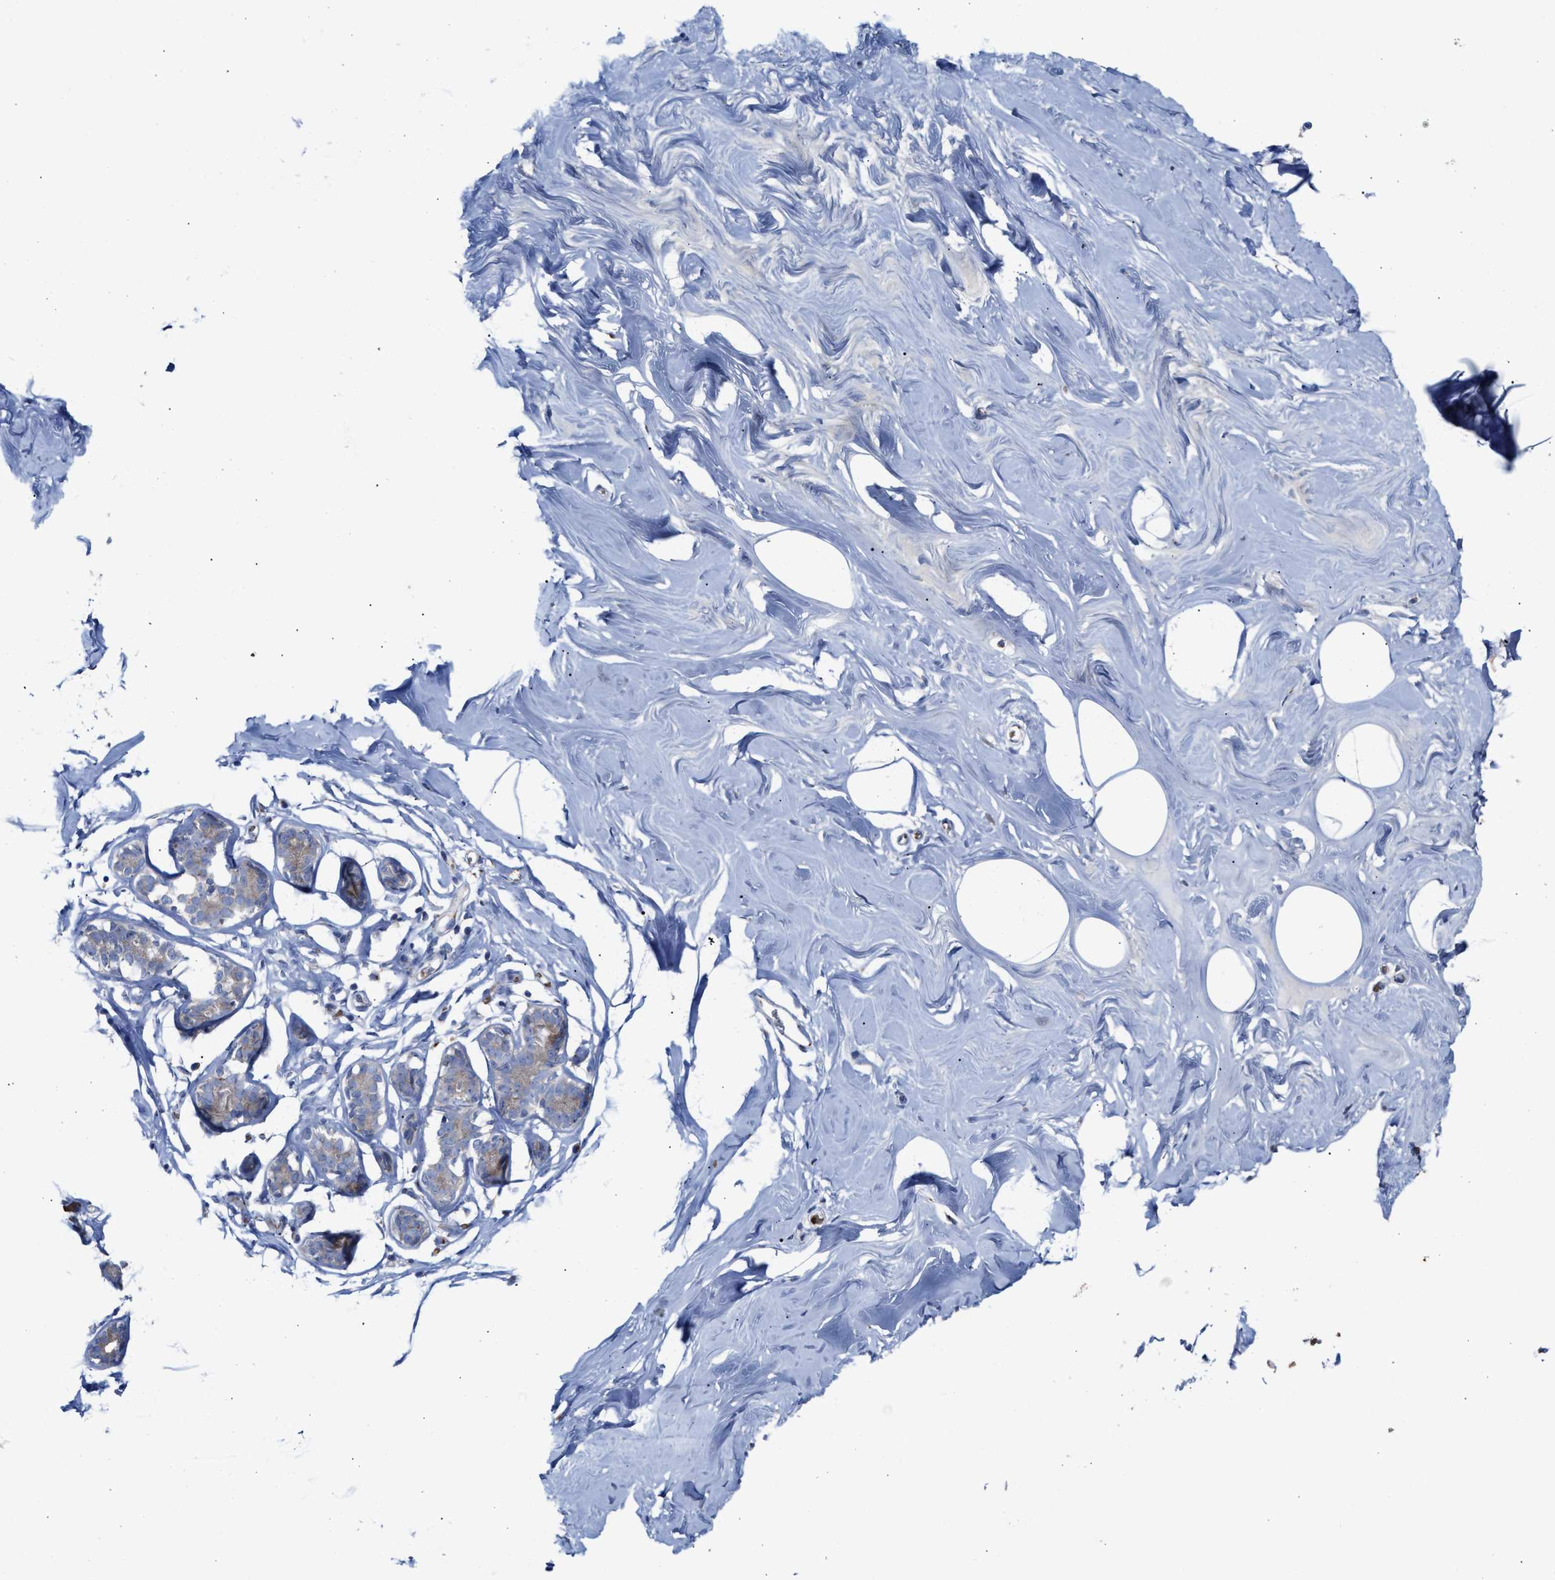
{"staining": {"intensity": "negative", "quantity": "none", "location": "none"}, "tissue": "adipose tissue", "cell_type": "Adipocytes", "image_type": "normal", "snomed": [{"axis": "morphology", "description": "Normal tissue, NOS"}, {"axis": "morphology", "description": "Fibrosis, NOS"}, {"axis": "topography", "description": "Breast"}, {"axis": "topography", "description": "Adipose tissue"}], "caption": "Immunohistochemistry (IHC) histopathology image of benign adipose tissue stained for a protein (brown), which demonstrates no staining in adipocytes.", "gene": "CCL2", "patient": {"sex": "female", "age": 39}}